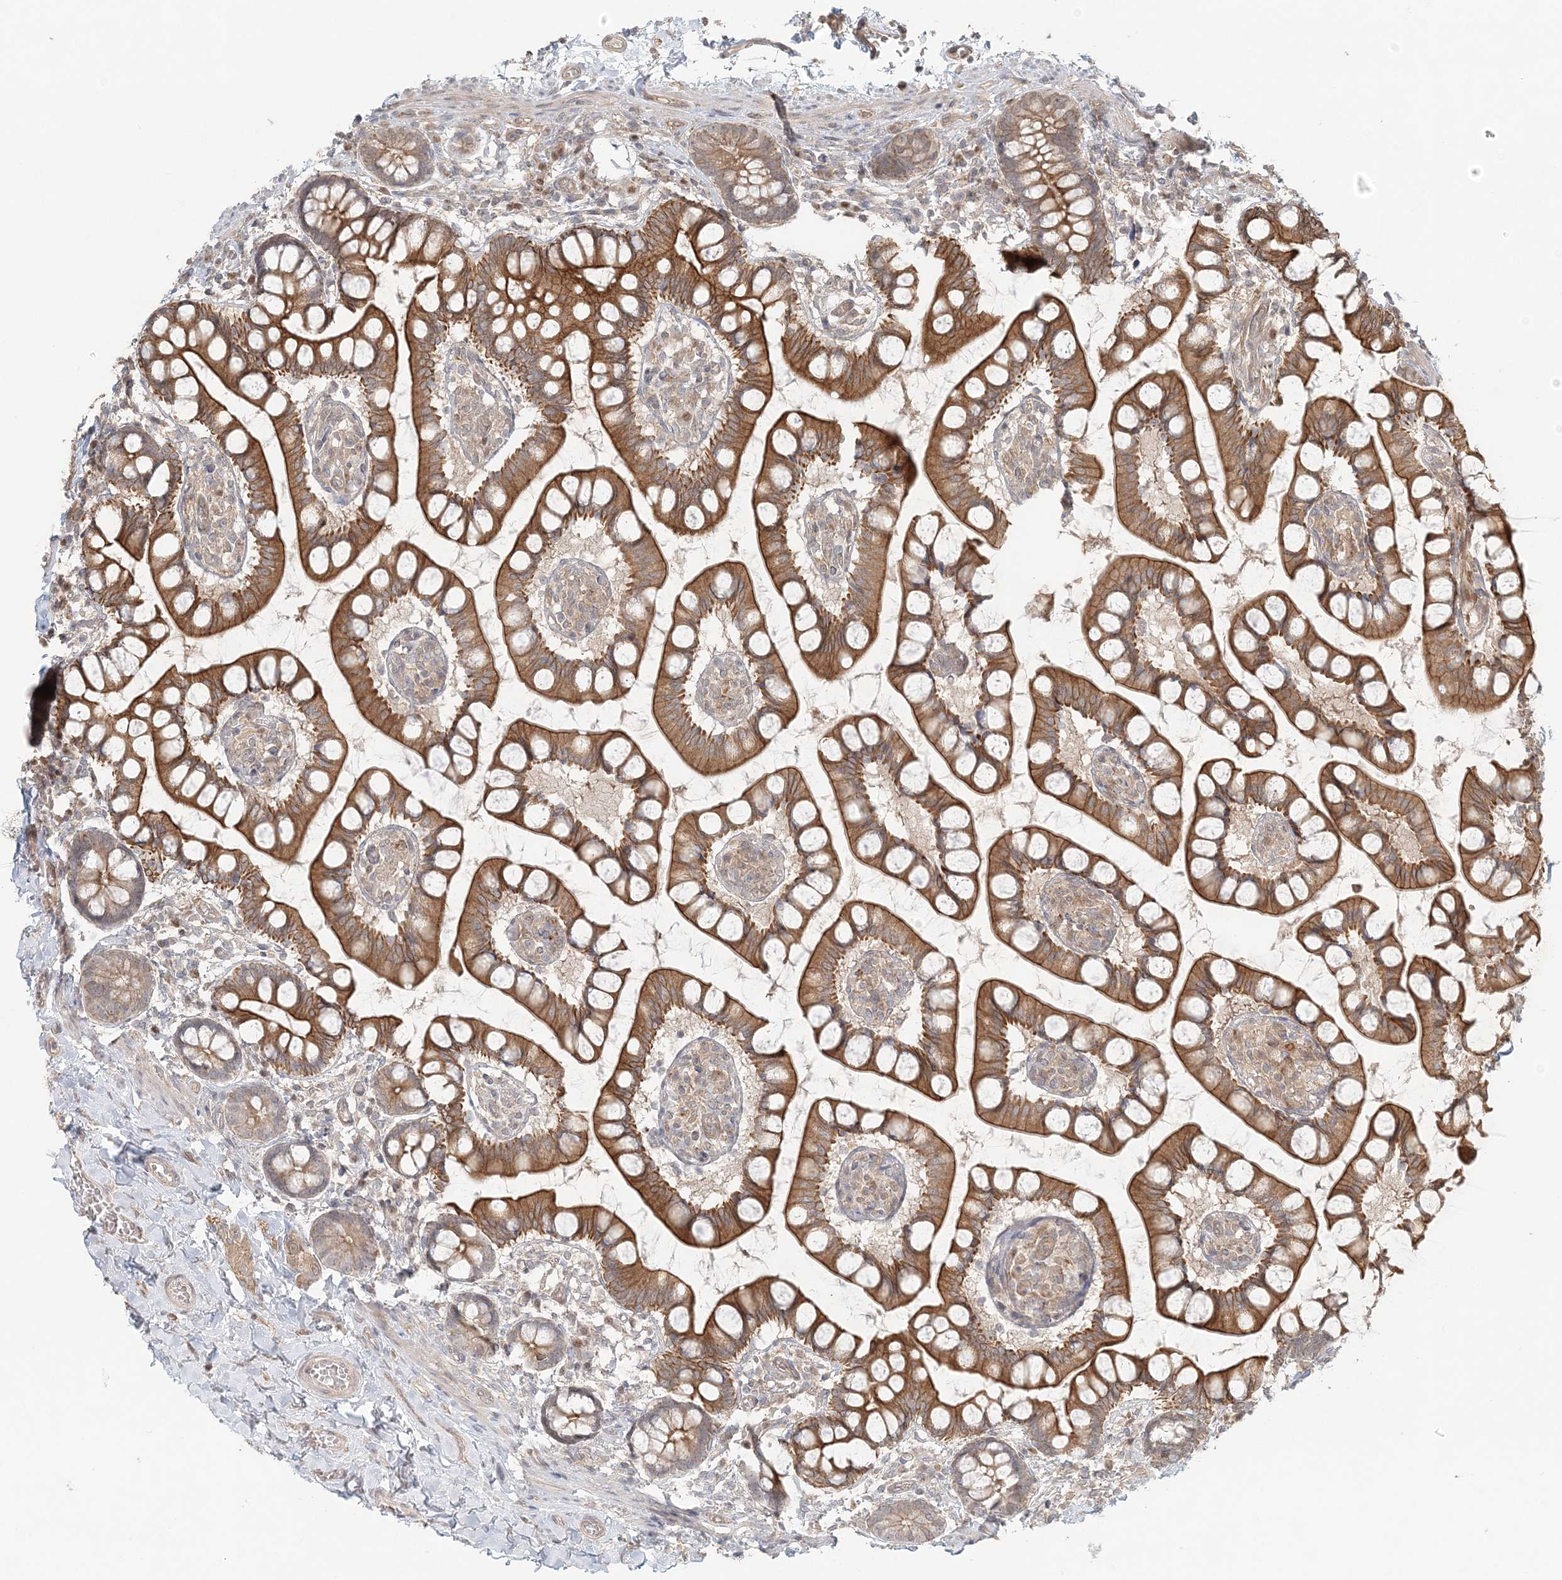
{"staining": {"intensity": "strong", "quantity": ">75%", "location": "cytoplasmic/membranous"}, "tissue": "small intestine", "cell_type": "Glandular cells", "image_type": "normal", "snomed": [{"axis": "morphology", "description": "Normal tissue, NOS"}, {"axis": "topography", "description": "Small intestine"}], "caption": "Immunohistochemistry staining of unremarkable small intestine, which demonstrates high levels of strong cytoplasmic/membranous staining in about >75% of glandular cells indicating strong cytoplasmic/membranous protein staining. The staining was performed using DAB (brown) for protein detection and nuclei were counterstained in hematoxylin (blue).", "gene": "KIAA0232", "patient": {"sex": "male", "age": 52}}